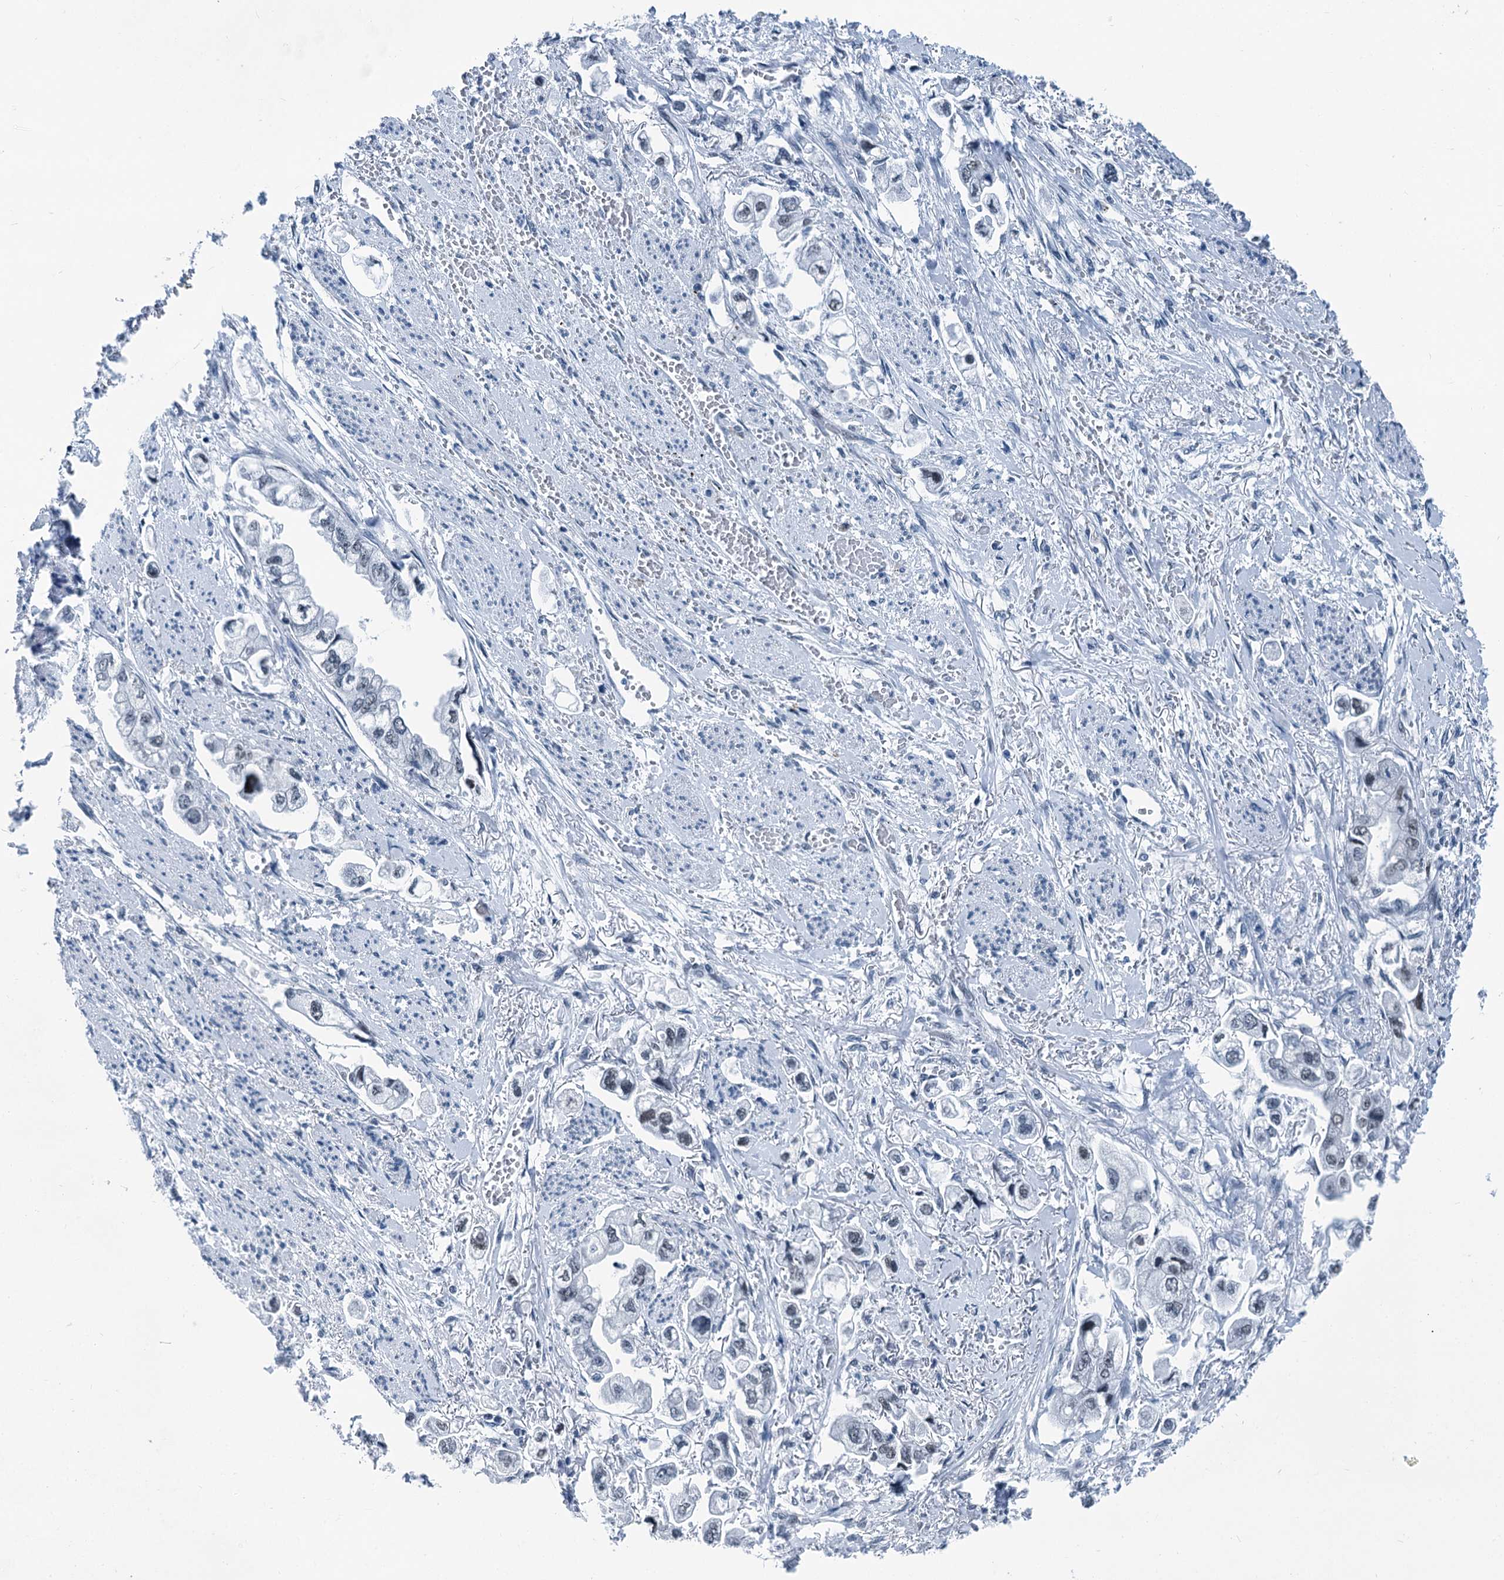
{"staining": {"intensity": "negative", "quantity": "none", "location": "none"}, "tissue": "stomach cancer", "cell_type": "Tumor cells", "image_type": "cancer", "snomed": [{"axis": "morphology", "description": "Adenocarcinoma, NOS"}, {"axis": "topography", "description": "Stomach"}], "caption": "Tumor cells are negative for protein expression in human adenocarcinoma (stomach).", "gene": "TRPT1", "patient": {"sex": "male", "age": 62}}